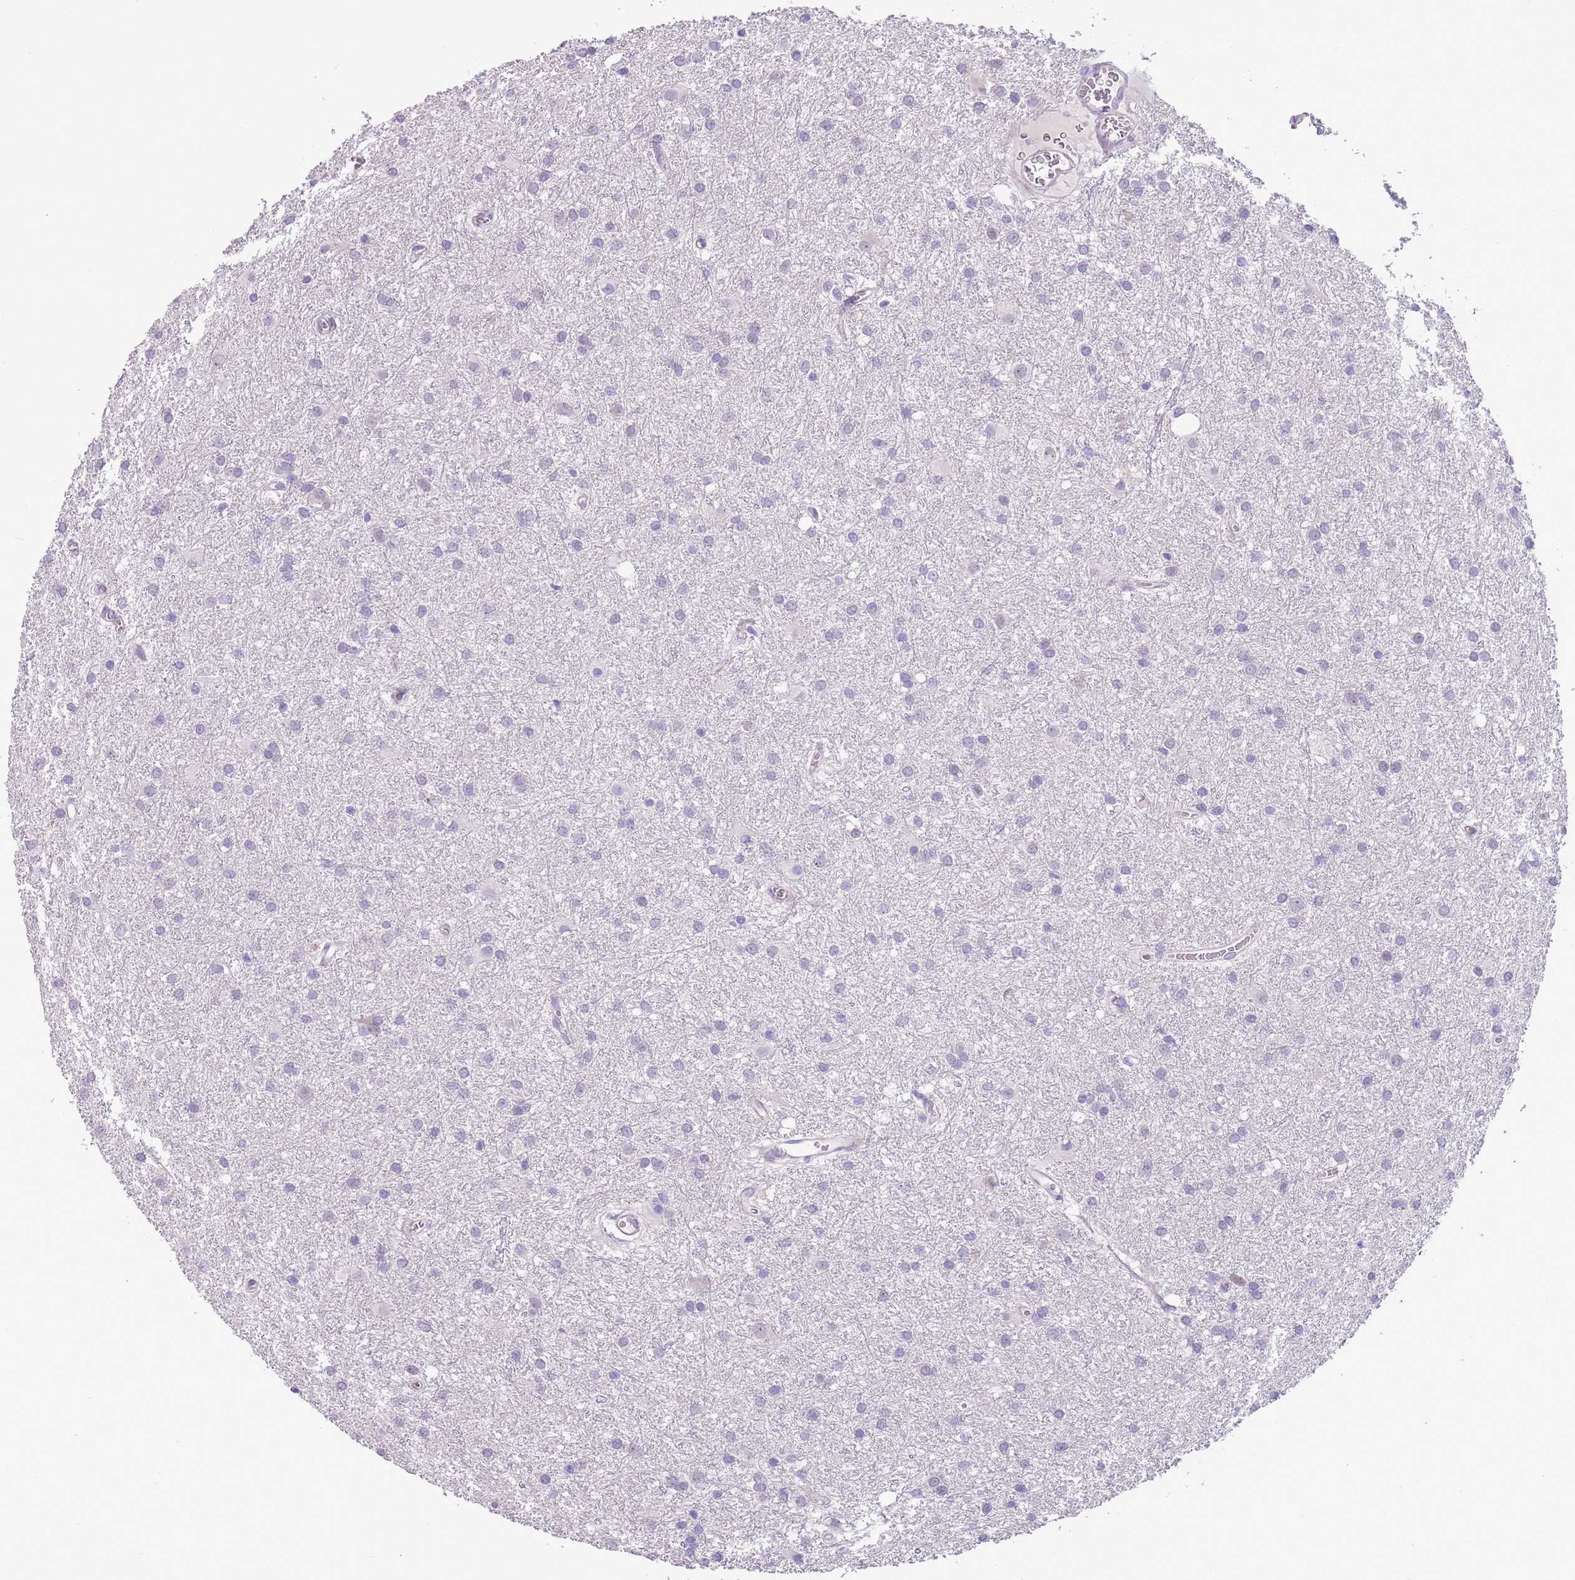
{"staining": {"intensity": "negative", "quantity": "none", "location": "none"}, "tissue": "glioma", "cell_type": "Tumor cells", "image_type": "cancer", "snomed": [{"axis": "morphology", "description": "Glioma, malignant, High grade"}, {"axis": "topography", "description": "Brain"}], "caption": "Tumor cells show no significant positivity in high-grade glioma (malignant).", "gene": "MRPL32", "patient": {"sex": "female", "age": 50}}